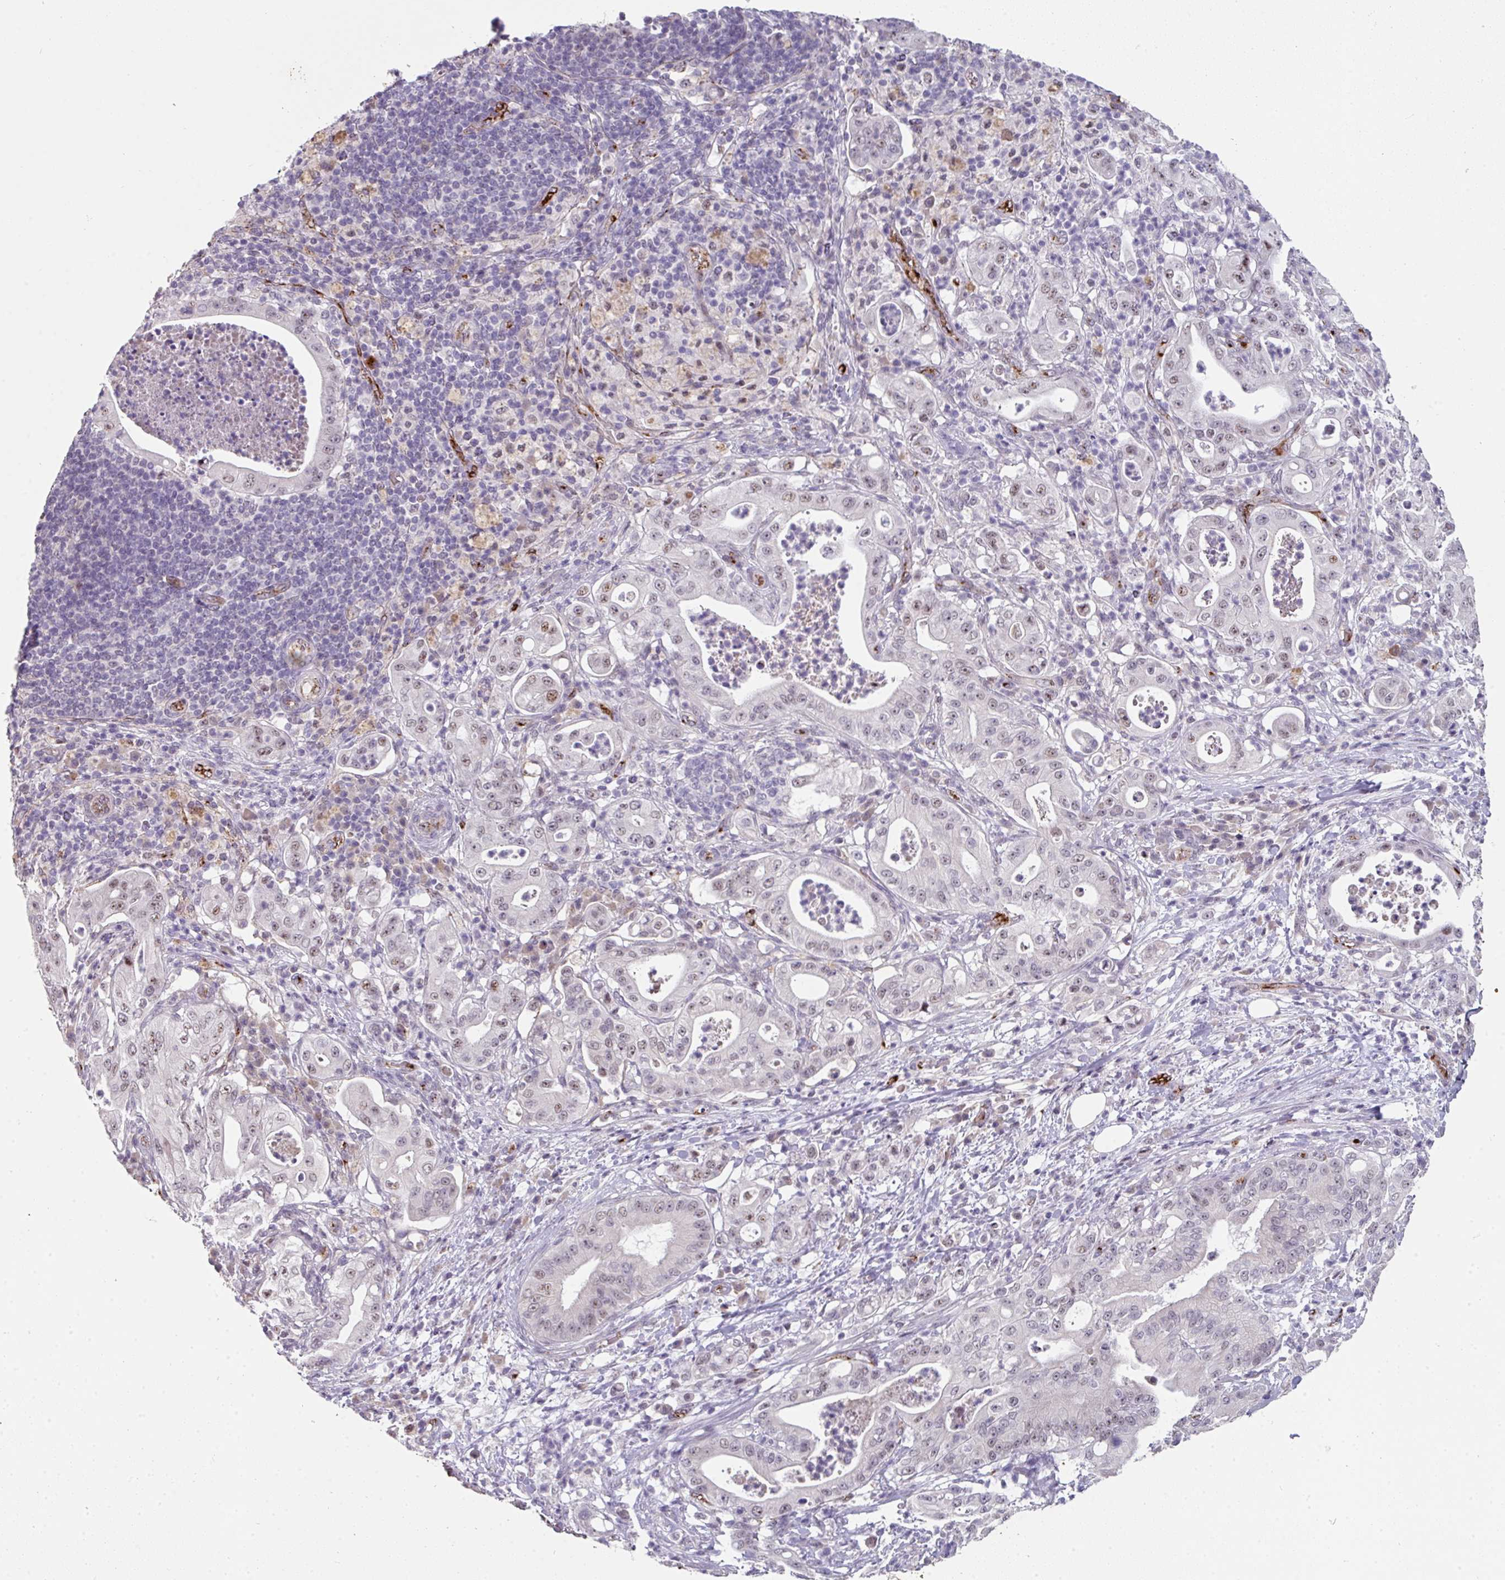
{"staining": {"intensity": "moderate", "quantity": "<25%", "location": "nuclear"}, "tissue": "pancreatic cancer", "cell_type": "Tumor cells", "image_type": "cancer", "snomed": [{"axis": "morphology", "description": "Adenocarcinoma, NOS"}, {"axis": "topography", "description": "Pancreas"}], "caption": "The immunohistochemical stain shows moderate nuclear expression in tumor cells of pancreatic adenocarcinoma tissue. (DAB = brown stain, brightfield microscopy at high magnification).", "gene": "SIDT2", "patient": {"sex": "male", "age": 71}}